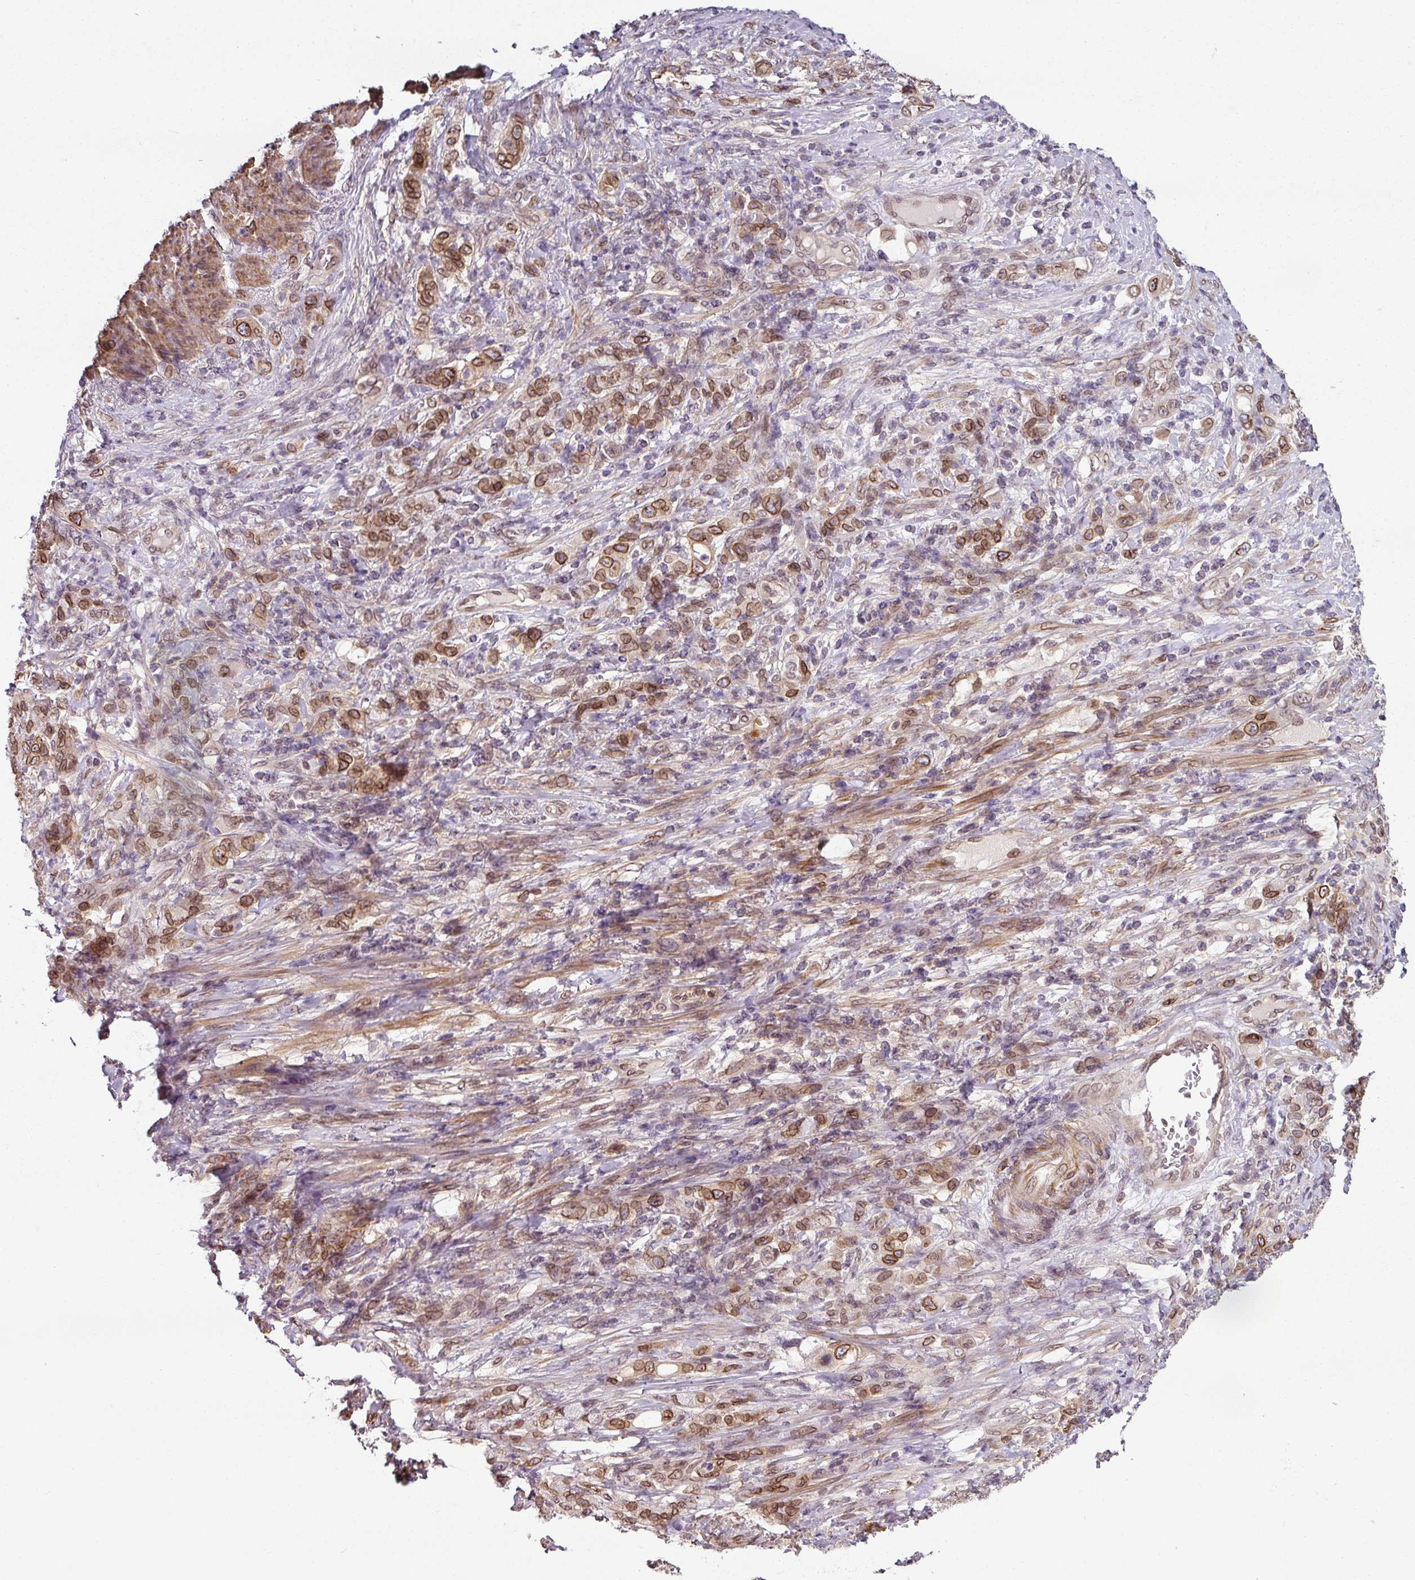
{"staining": {"intensity": "moderate", "quantity": ">75%", "location": "cytoplasmic/membranous,nuclear"}, "tissue": "stomach cancer", "cell_type": "Tumor cells", "image_type": "cancer", "snomed": [{"axis": "morphology", "description": "Adenocarcinoma, NOS"}, {"axis": "topography", "description": "Stomach"}], "caption": "Brown immunohistochemical staining in adenocarcinoma (stomach) displays moderate cytoplasmic/membranous and nuclear staining in about >75% of tumor cells. (brown staining indicates protein expression, while blue staining denotes nuclei).", "gene": "RANGAP1", "patient": {"sex": "female", "age": 79}}